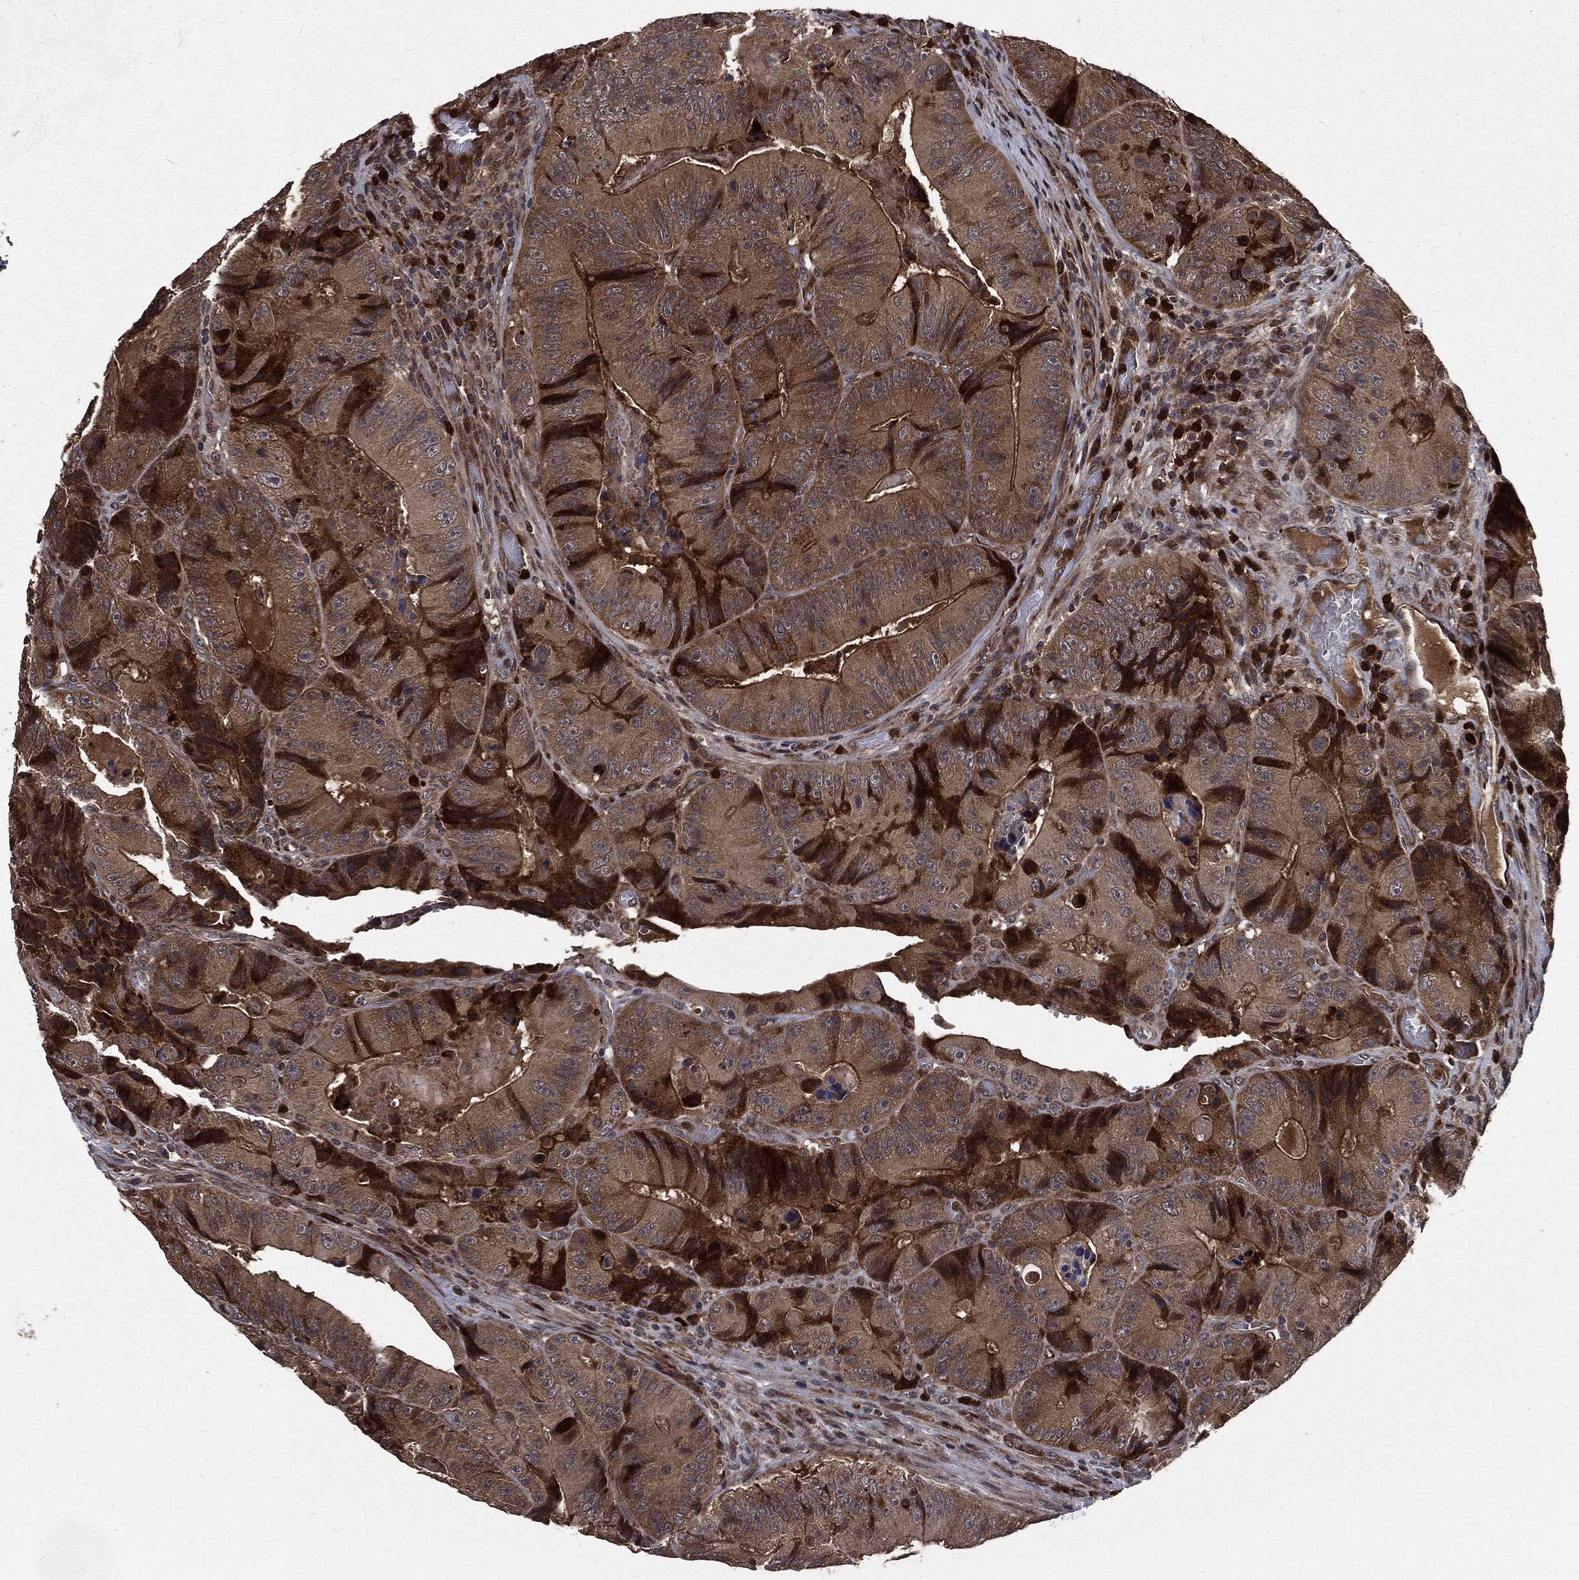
{"staining": {"intensity": "strong", "quantity": "25%-75%", "location": "cytoplasmic/membranous"}, "tissue": "colorectal cancer", "cell_type": "Tumor cells", "image_type": "cancer", "snomed": [{"axis": "morphology", "description": "Adenocarcinoma, NOS"}, {"axis": "topography", "description": "Colon"}], "caption": "Adenocarcinoma (colorectal) stained for a protein demonstrates strong cytoplasmic/membranous positivity in tumor cells.", "gene": "LENG8", "patient": {"sex": "female", "age": 86}}